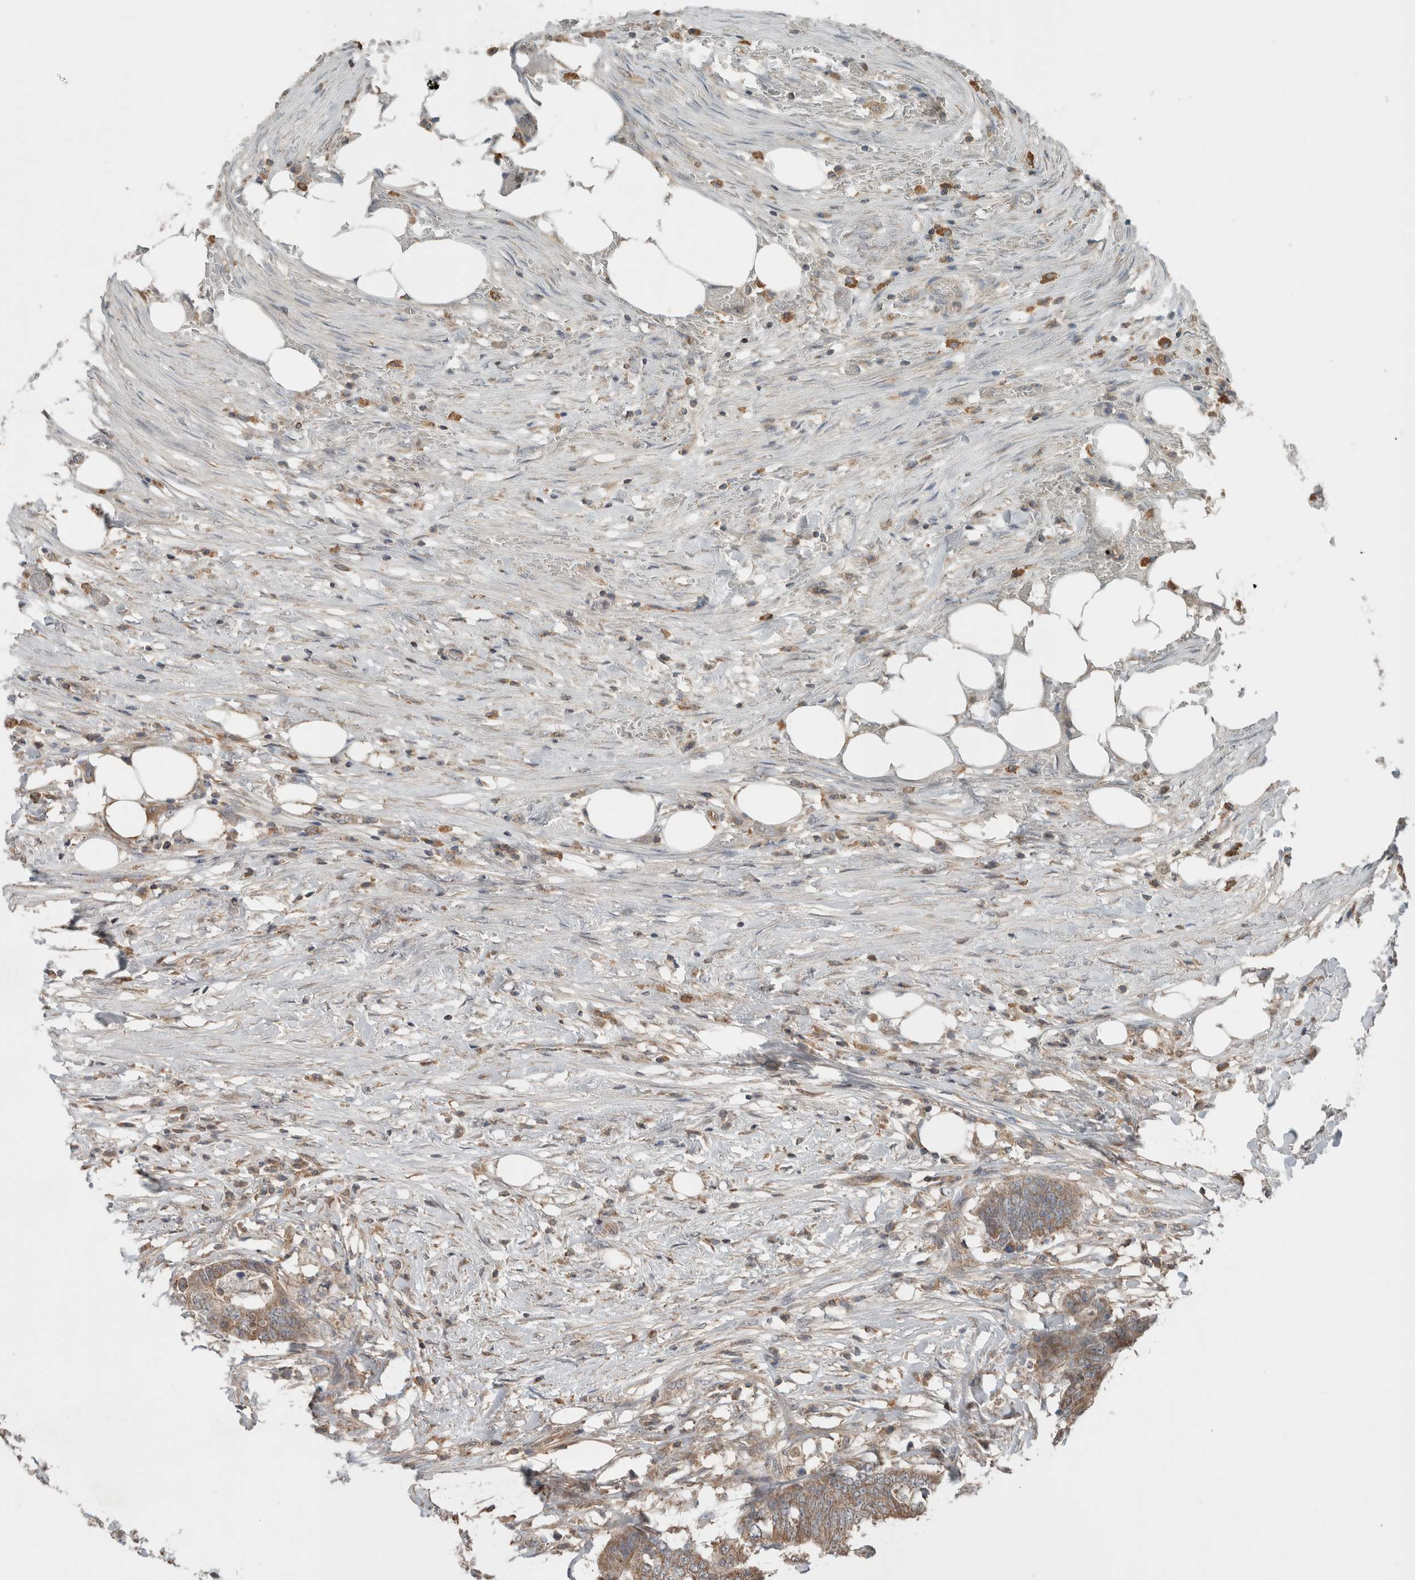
{"staining": {"intensity": "weak", "quantity": ">75%", "location": "cytoplasmic/membranous"}, "tissue": "colorectal cancer", "cell_type": "Tumor cells", "image_type": "cancer", "snomed": [{"axis": "morphology", "description": "Adenocarcinoma, NOS"}, {"axis": "topography", "description": "Colon"}], "caption": "Immunohistochemistry (IHC) photomicrograph of human colorectal adenocarcinoma stained for a protein (brown), which demonstrates low levels of weak cytoplasmic/membranous staining in about >75% of tumor cells.", "gene": "KLK14", "patient": {"sex": "male", "age": 56}}